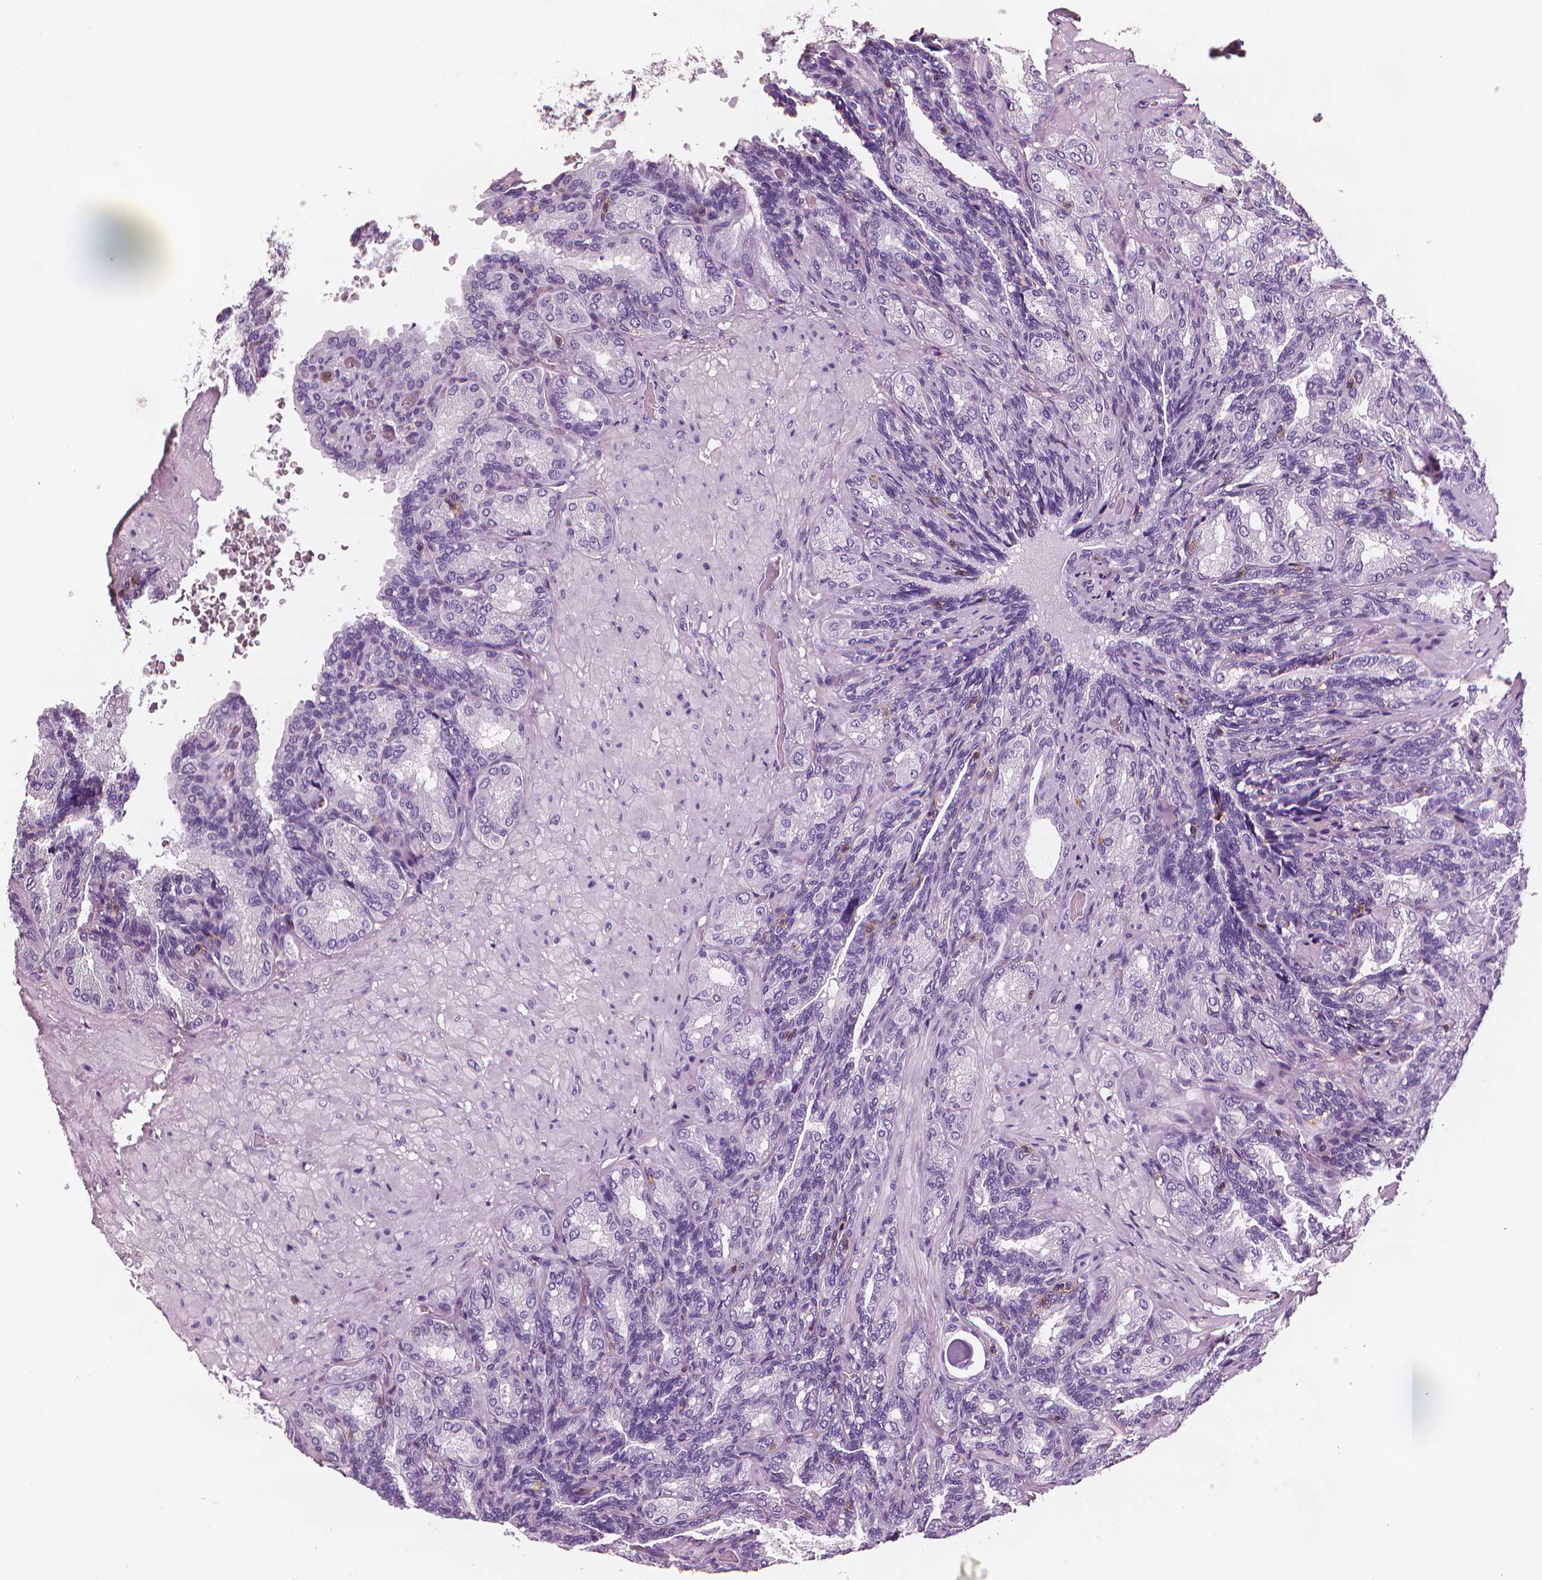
{"staining": {"intensity": "negative", "quantity": "none", "location": "none"}, "tissue": "seminal vesicle", "cell_type": "Glandular cells", "image_type": "normal", "snomed": [{"axis": "morphology", "description": "Normal tissue, NOS"}, {"axis": "topography", "description": "Seminal veicle"}], "caption": "DAB (3,3'-diaminobenzidine) immunohistochemical staining of benign seminal vesicle shows no significant positivity in glandular cells.", "gene": "PTPRC", "patient": {"sex": "male", "age": 68}}